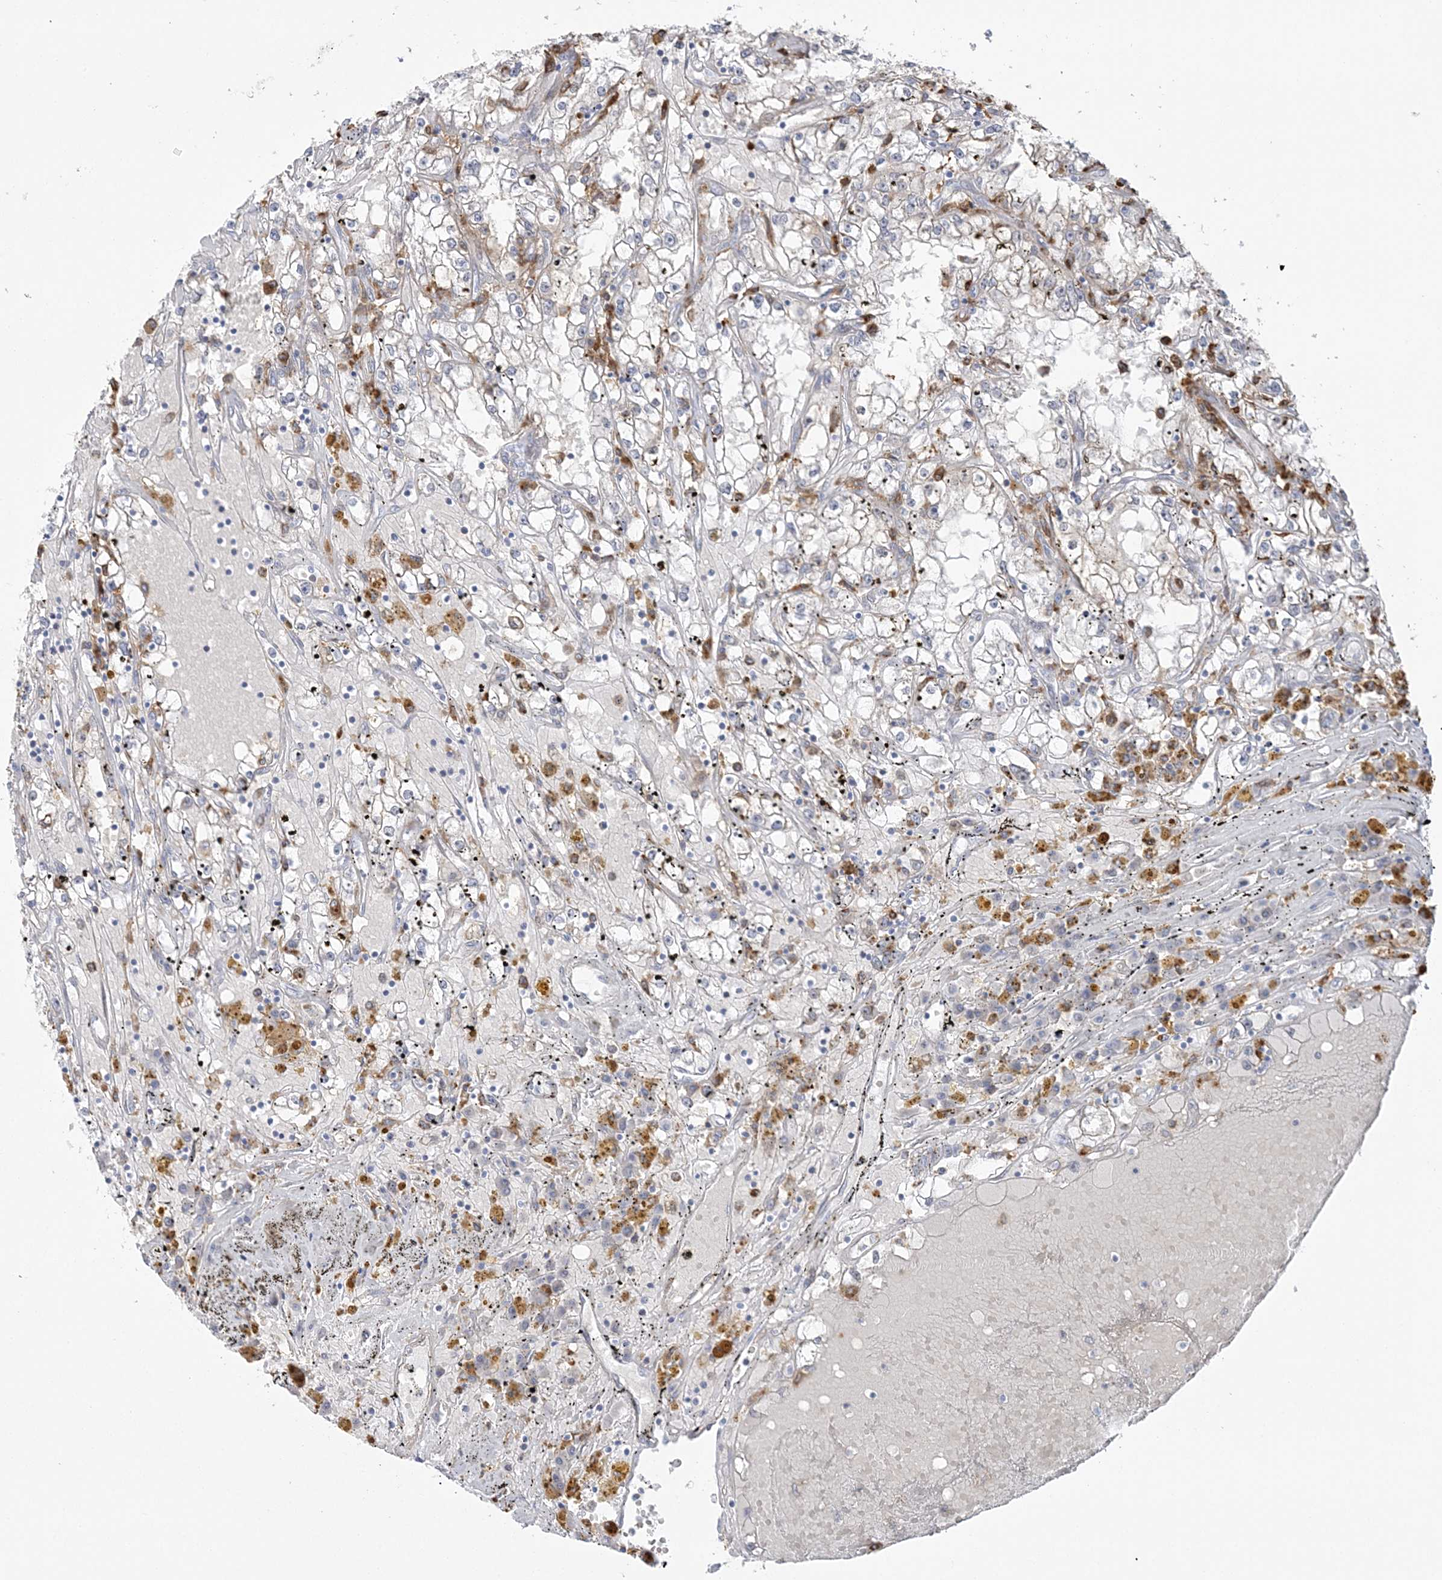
{"staining": {"intensity": "negative", "quantity": "none", "location": "none"}, "tissue": "renal cancer", "cell_type": "Tumor cells", "image_type": "cancer", "snomed": [{"axis": "morphology", "description": "Adenocarcinoma, NOS"}, {"axis": "topography", "description": "Kidney"}], "caption": "An image of human renal cancer is negative for staining in tumor cells.", "gene": "HAAO", "patient": {"sex": "male", "age": 56}}